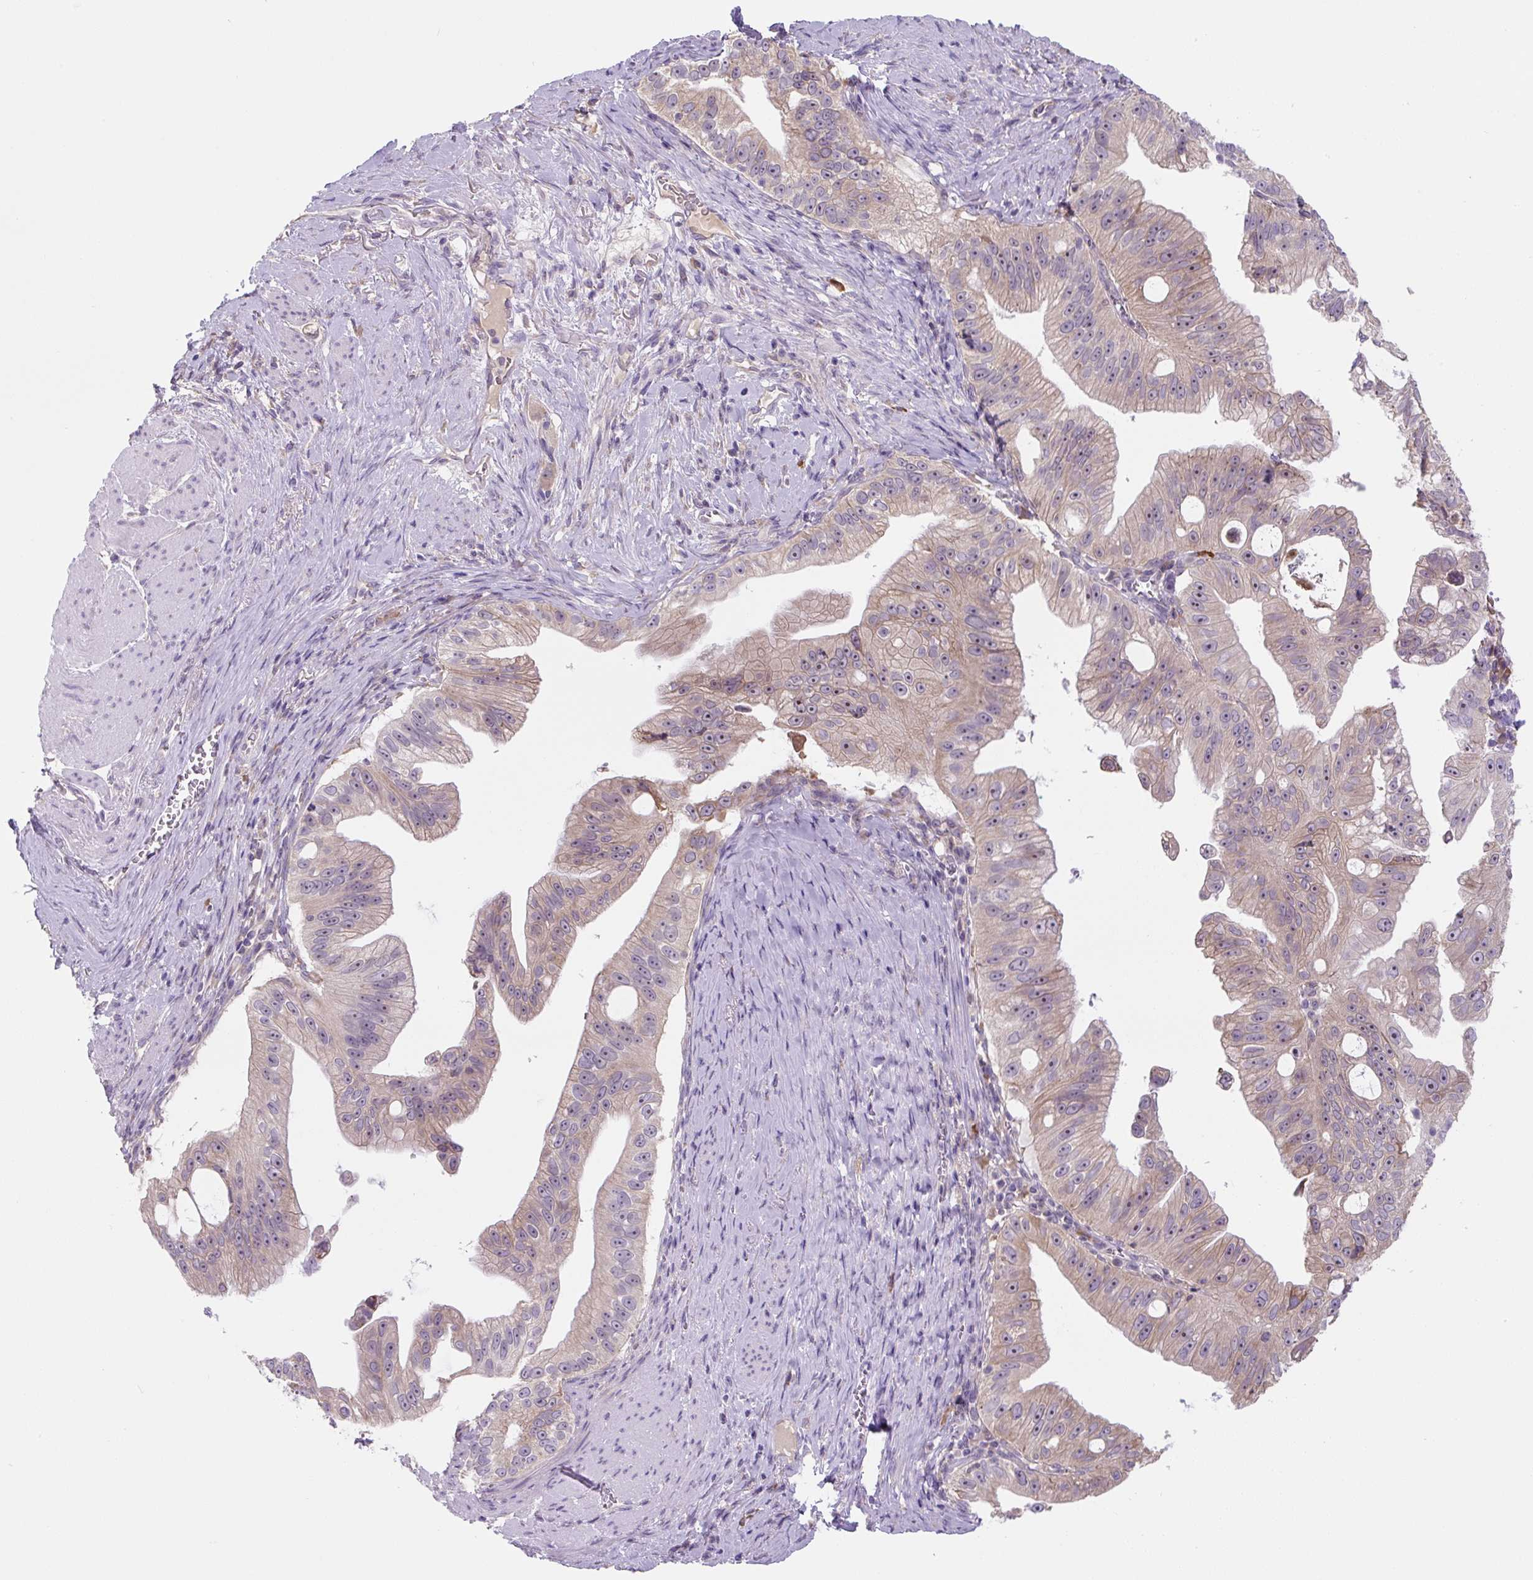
{"staining": {"intensity": "weak", "quantity": "<25%", "location": "cytoplasmic/membranous"}, "tissue": "pancreatic cancer", "cell_type": "Tumor cells", "image_type": "cancer", "snomed": [{"axis": "morphology", "description": "Adenocarcinoma, NOS"}, {"axis": "topography", "description": "Pancreas"}], "caption": "There is no significant expression in tumor cells of pancreatic cancer.", "gene": "FZD5", "patient": {"sex": "male", "age": 70}}